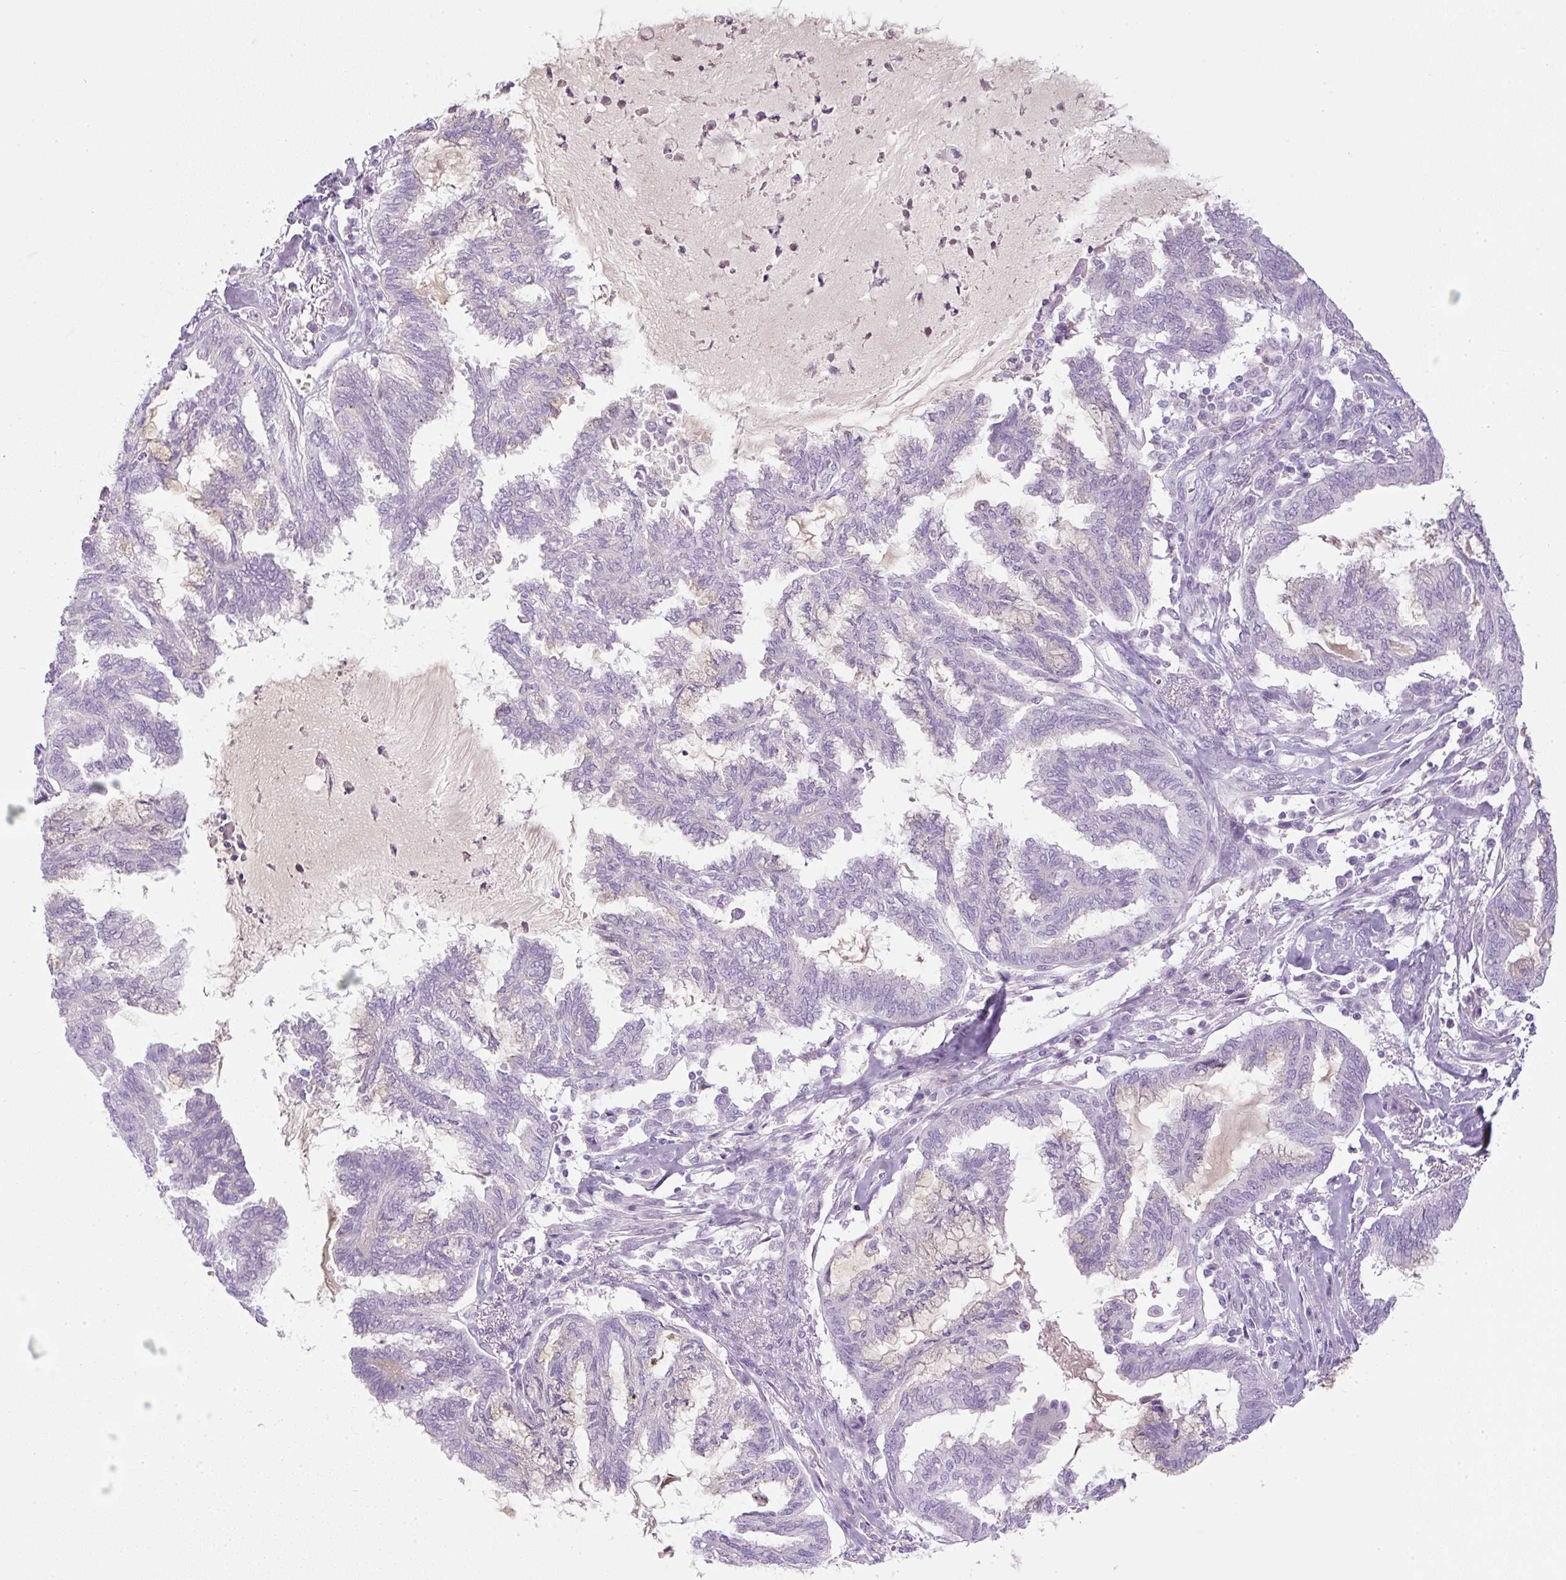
{"staining": {"intensity": "negative", "quantity": "none", "location": "none"}, "tissue": "endometrial cancer", "cell_type": "Tumor cells", "image_type": "cancer", "snomed": [{"axis": "morphology", "description": "Adenocarcinoma, NOS"}, {"axis": "topography", "description": "Endometrium"}], "caption": "A high-resolution histopathology image shows immunohistochemistry (IHC) staining of endometrial cancer, which shows no significant expression in tumor cells.", "gene": "FGFBP3", "patient": {"sex": "female", "age": 86}}